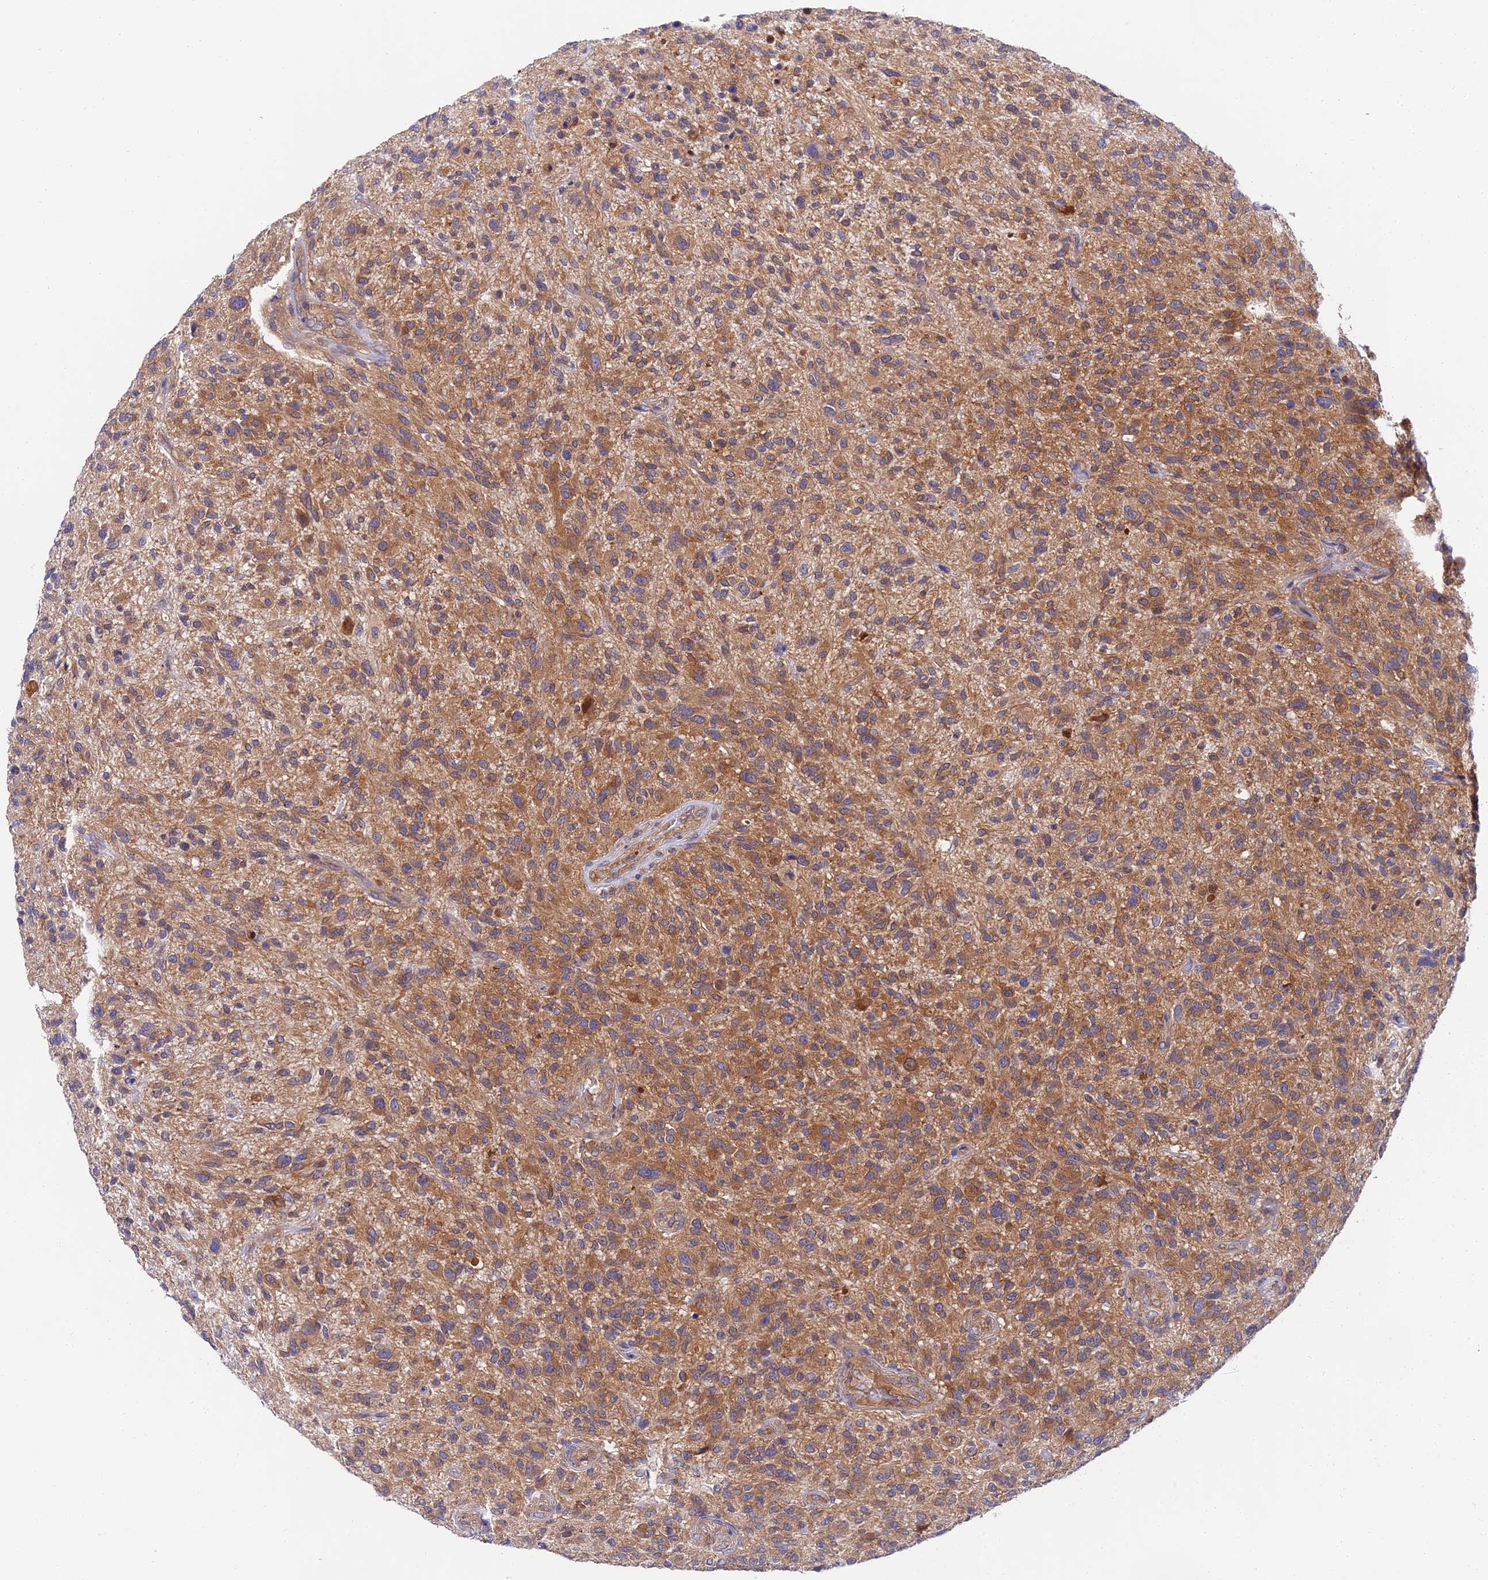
{"staining": {"intensity": "moderate", "quantity": "25%-75%", "location": "cytoplasmic/membranous"}, "tissue": "glioma", "cell_type": "Tumor cells", "image_type": "cancer", "snomed": [{"axis": "morphology", "description": "Glioma, malignant, High grade"}, {"axis": "topography", "description": "Brain"}], "caption": "A high-resolution histopathology image shows immunohistochemistry staining of glioma, which reveals moderate cytoplasmic/membranous positivity in approximately 25%-75% of tumor cells. Nuclei are stained in blue.", "gene": "PPP2R2C", "patient": {"sex": "male", "age": 47}}